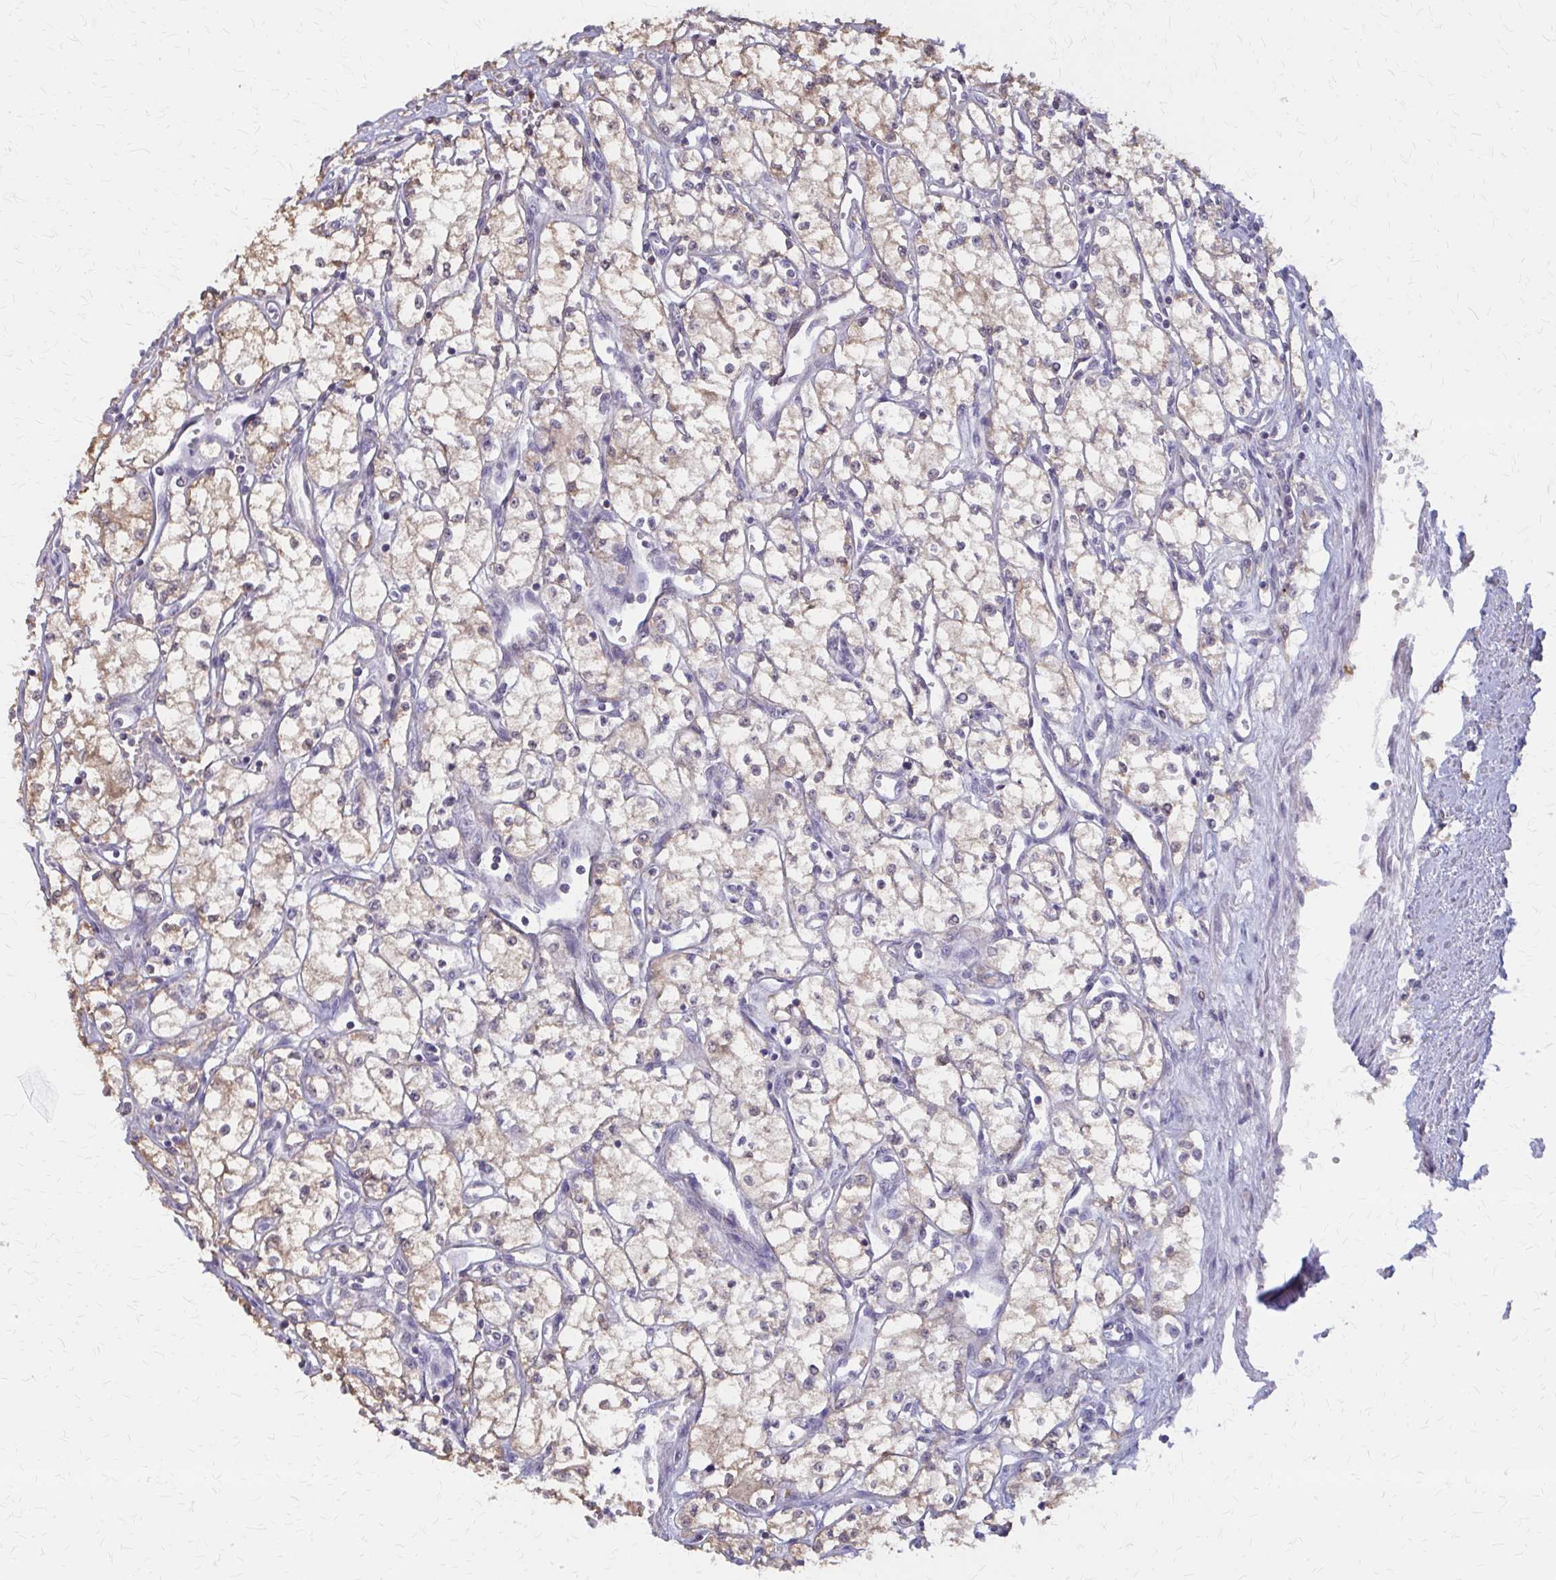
{"staining": {"intensity": "weak", "quantity": "25%-75%", "location": "cytoplasmic/membranous"}, "tissue": "renal cancer", "cell_type": "Tumor cells", "image_type": "cancer", "snomed": [{"axis": "morphology", "description": "Adenocarcinoma, NOS"}, {"axis": "topography", "description": "Kidney"}], "caption": "Immunohistochemical staining of renal cancer shows low levels of weak cytoplasmic/membranous protein positivity in approximately 25%-75% of tumor cells. The staining was performed using DAB (3,3'-diaminobenzidine) to visualize the protein expression in brown, while the nuclei were stained in blue with hematoxylin (Magnification: 20x).", "gene": "IFI44L", "patient": {"sex": "male", "age": 59}}